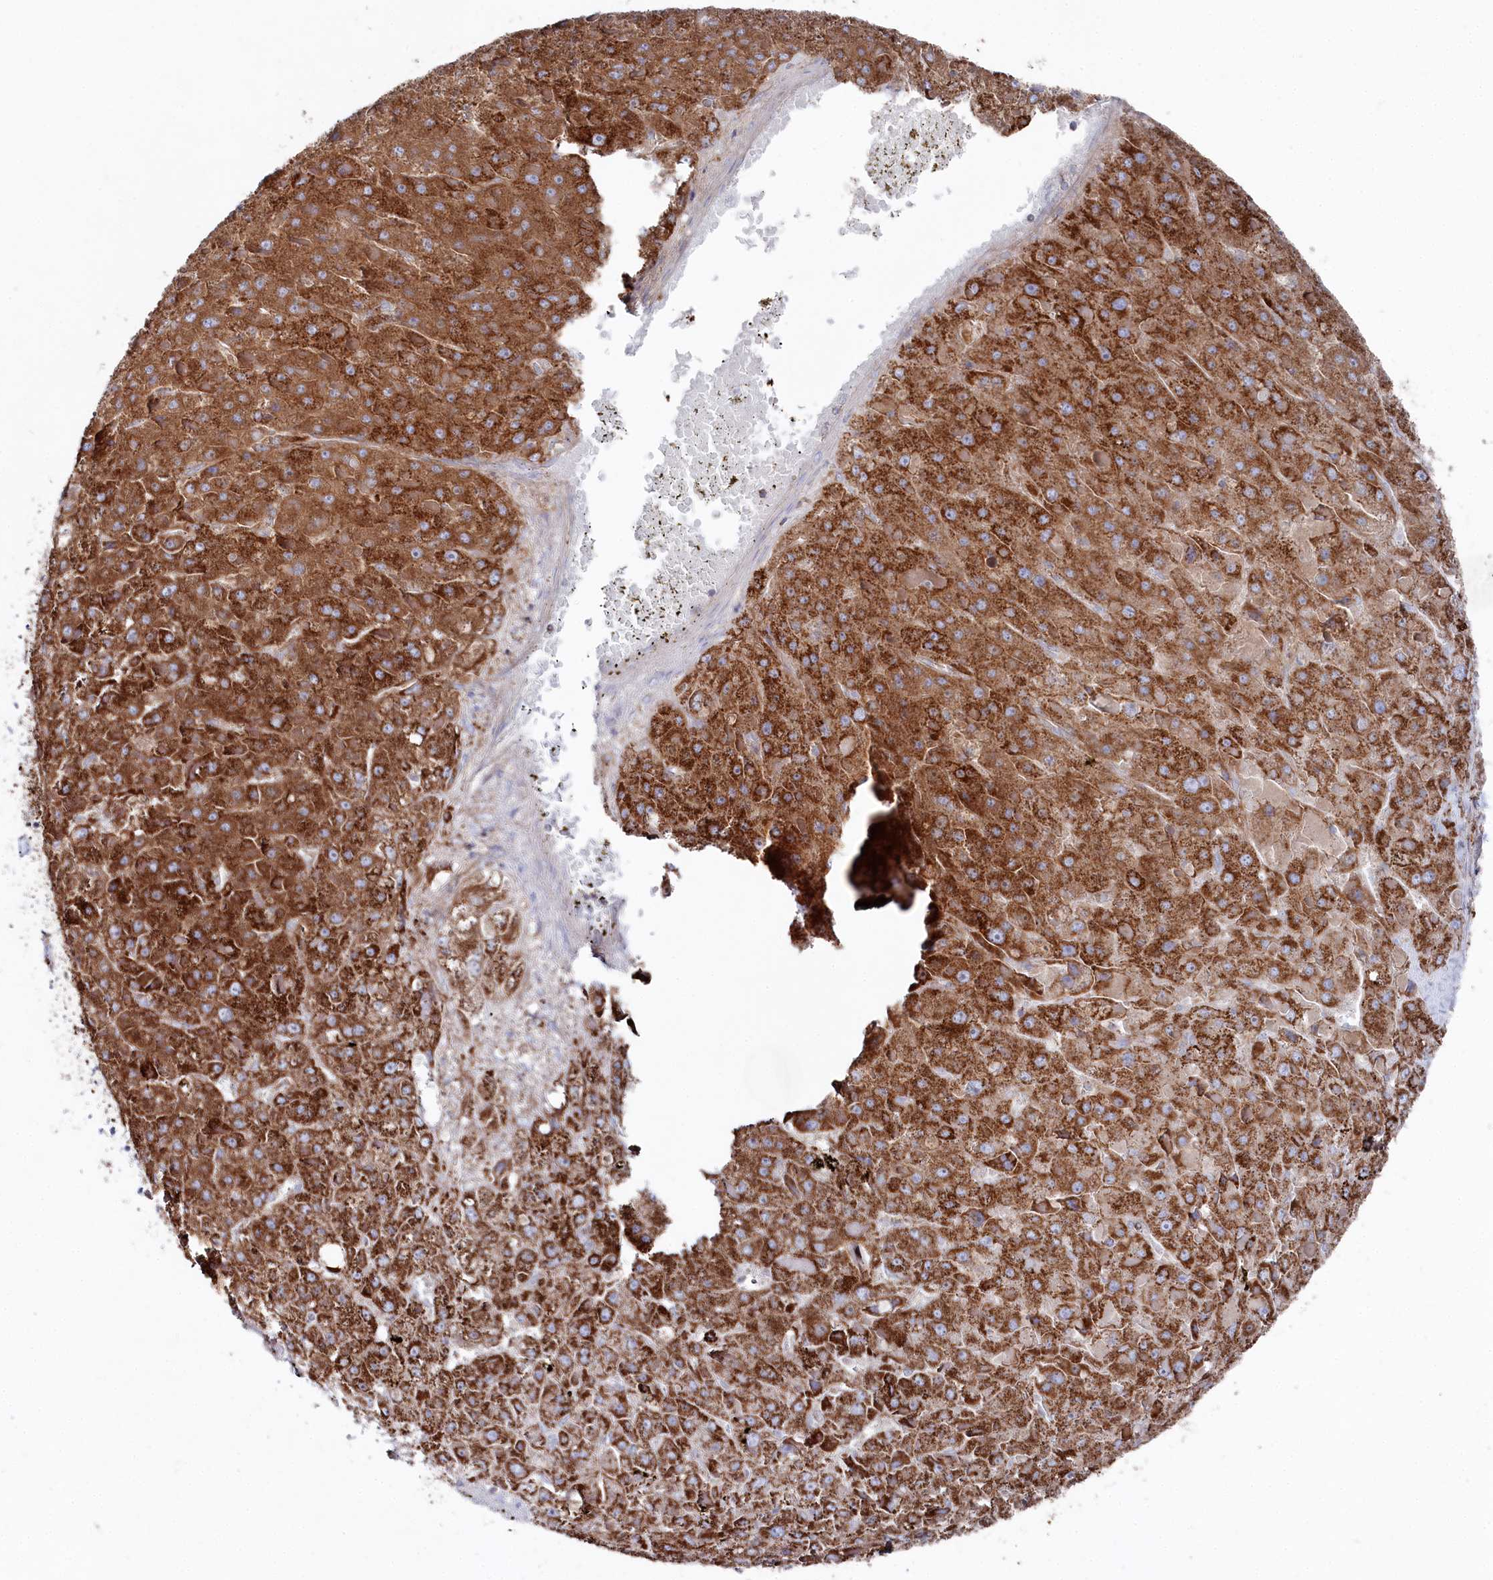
{"staining": {"intensity": "strong", "quantity": ">75%", "location": "cytoplasmic/membranous"}, "tissue": "liver cancer", "cell_type": "Tumor cells", "image_type": "cancer", "snomed": [{"axis": "morphology", "description": "Carcinoma, Hepatocellular, NOS"}, {"axis": "topography", "description": "Liver"}], "caption": "Human liver cancer stained with a brown dye demonstrates strong cytoplasmic/membranous positive staining in about >75% of tumor cells.", "gene": "GLS2", "patient": {"sex": "female", "age": 73}}